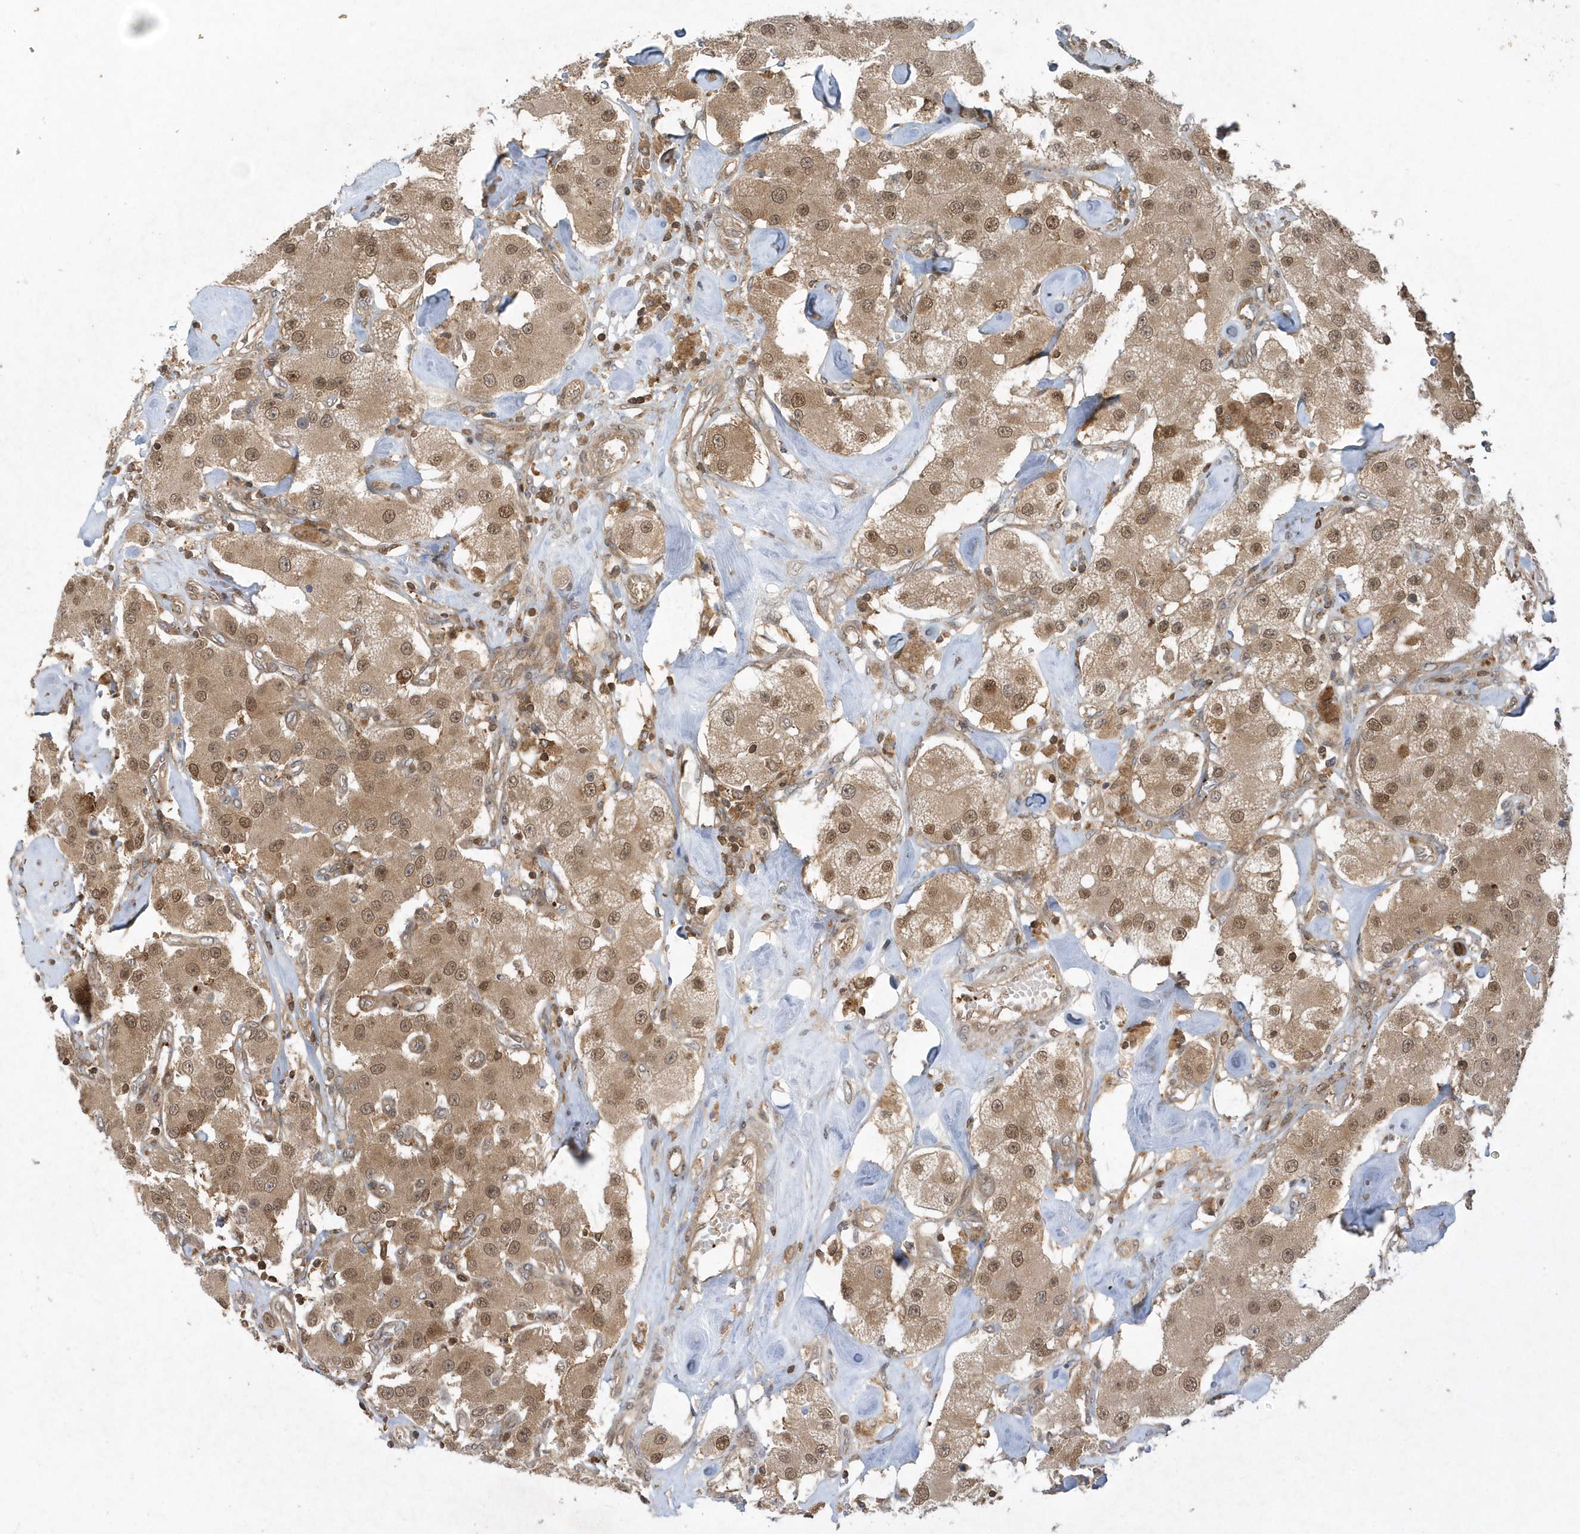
{"staining": {"intensity": "moderate", "quantity": ">75%", "location": "cytoplasmic/membranous,nuclear"}, "tissue": "carcinoid", "cell_type": "Tumor cells", "image_type": "cancer", "snomed": [{"axis": "morphology", "description": "Carcinoid, malignant, NOS"}, {"axis": "topography", "description": "Pancreas"}], "caption": "Protein staining shows moderate cytoplasmic/membranous and nuclear positivity in about >75% of tumor cells in carcinoid.", "gene": "ACYP1", "patient": {"sex": "male", "age": 41}}